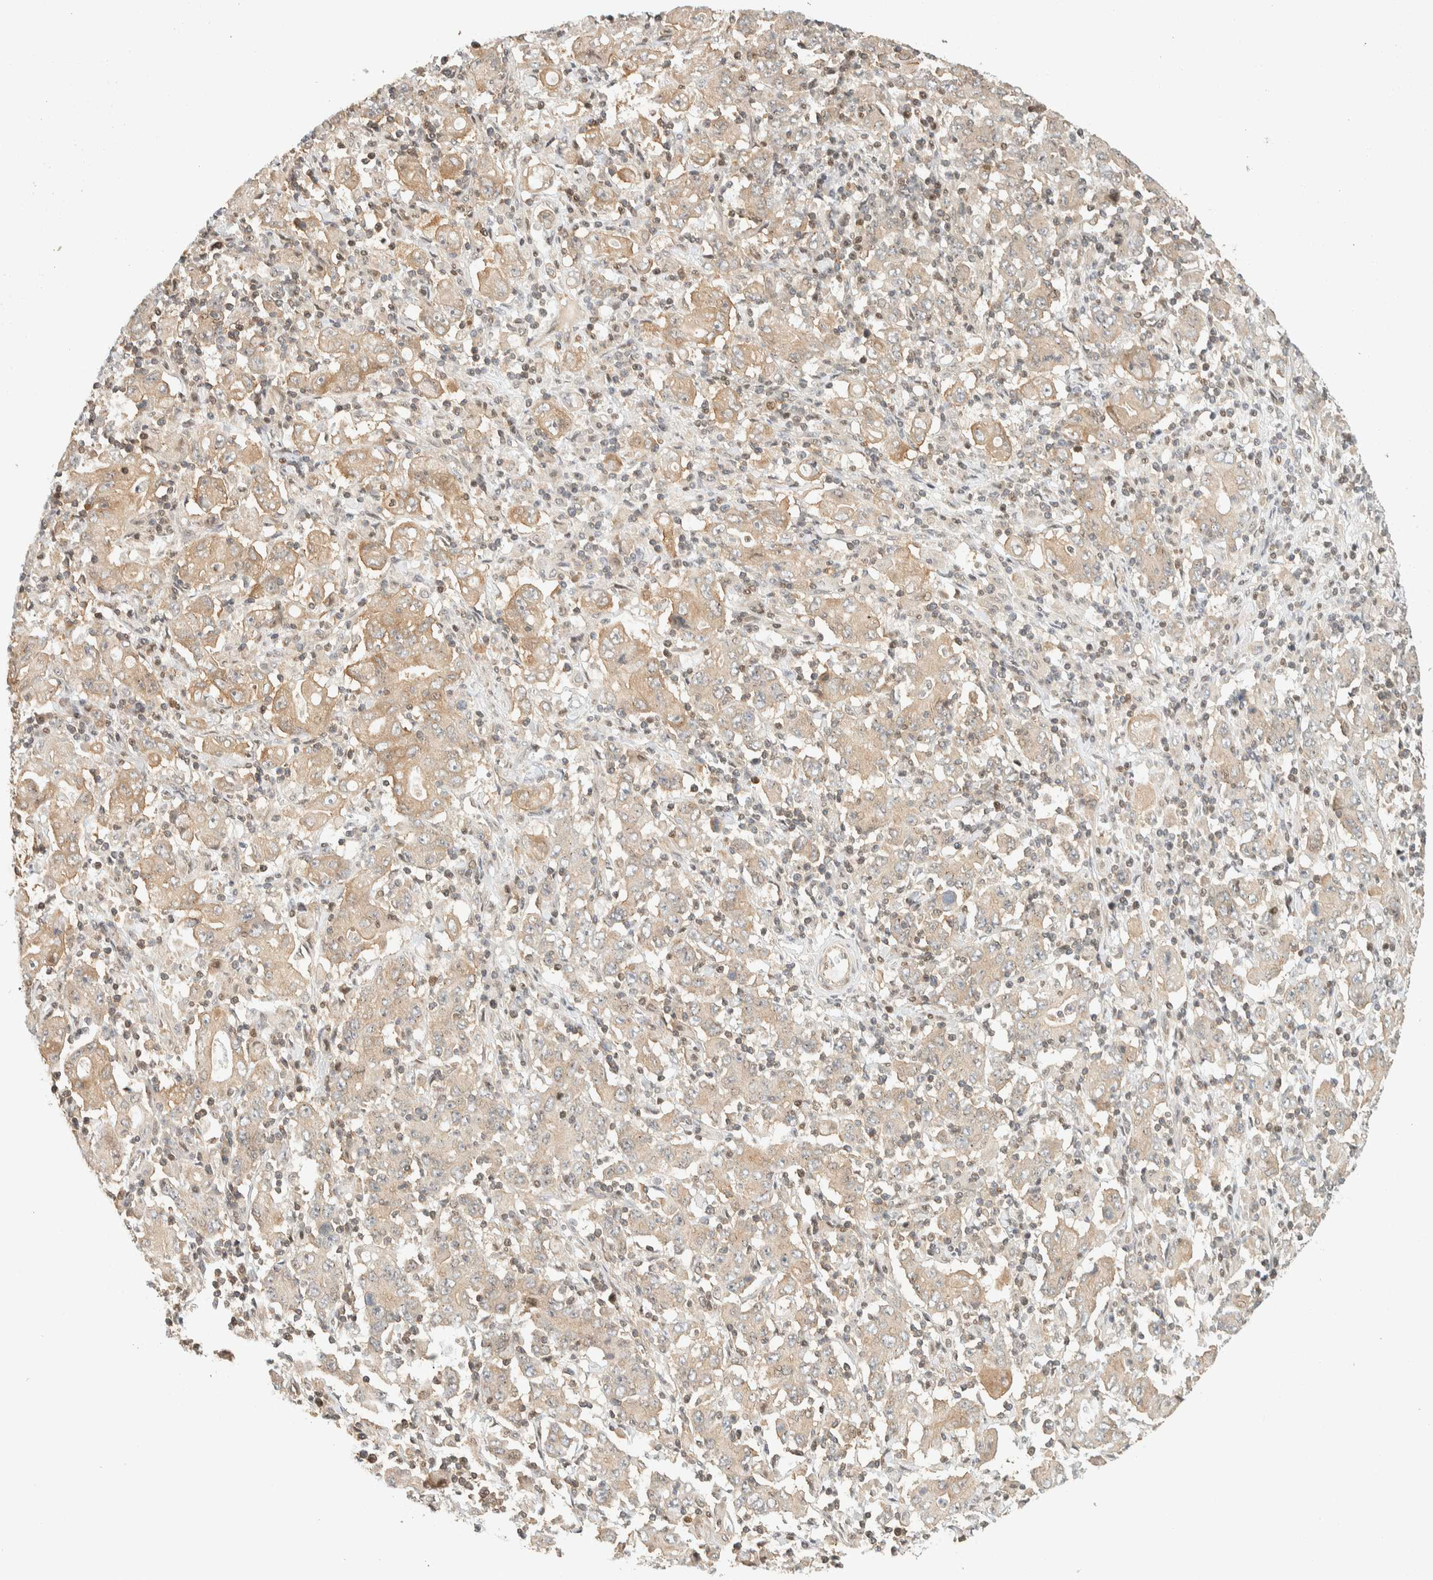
{"staining": {"intensity": "moderate", "quantity": "25%-75%", "location": "cytoplasmic/membranous"}, "tissue": "stomach cancer", "cell_type": "Tumor cells", "image_type": "cancer", "snomed": [{"axis": "morphology", "description": "Adenocarcinoma, NOS"}, {"axis": "topography", "description": "Stomach, upper"}], "caption": "A brown stain highlights moderate cytoplasmic/membranous expression of a protein in stomach cancer (adenocarcinoma) tumor cells. Immunohistochemistry (ihc) stains the protein in brown and the nuclei are stained blue.", "gene": "ARFGEF1", "patient": {"sex": "male", "age": 69}}